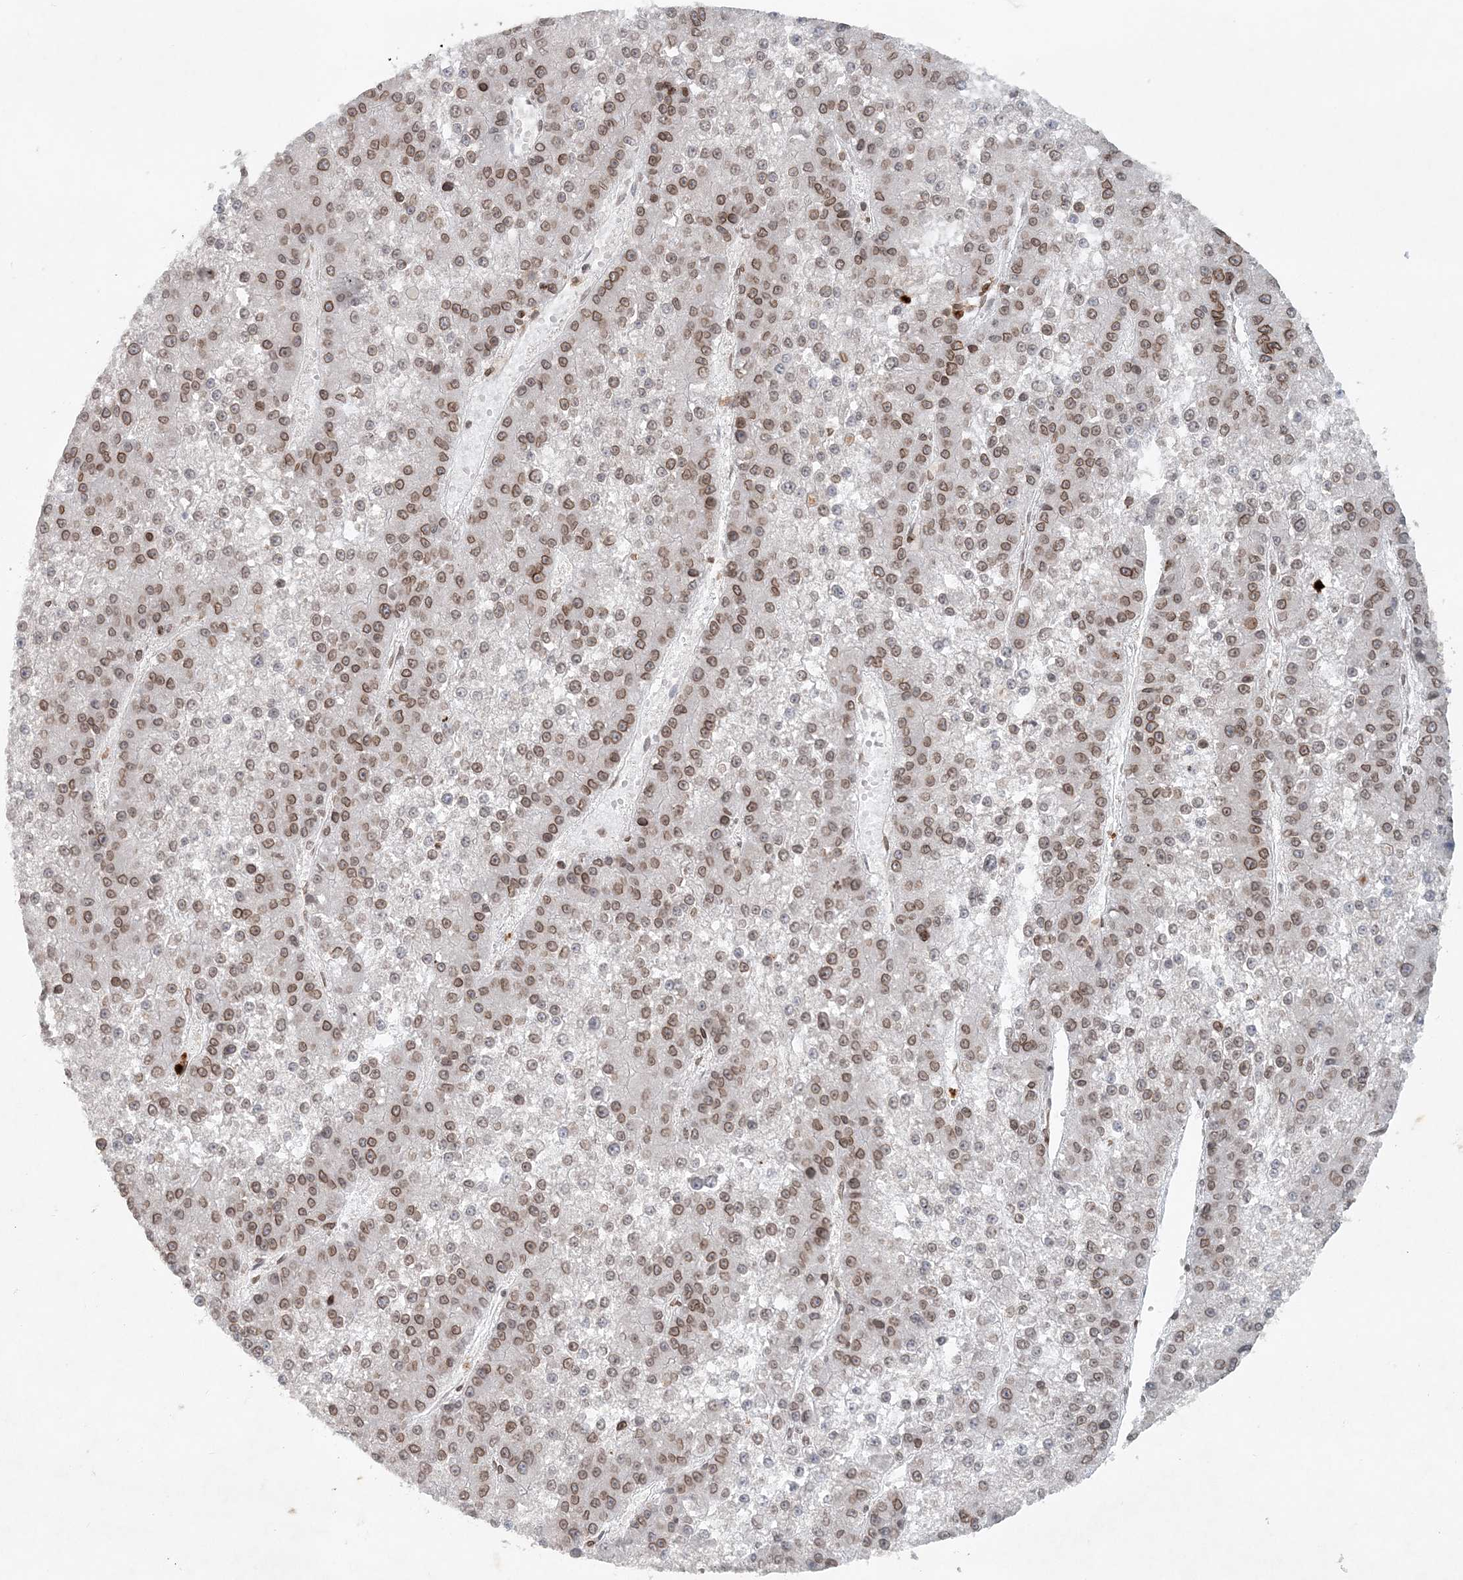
{"staining": {"intensity": "moderate", "quantity": ">75%", "location": "nuclear"}, "tissue": "liver cancer", "cell_type": "Tumor cells", "image_type": "cancer", "snomed": [{"axis": "morphology", "description": "Carcinoma, Hepatocellular, NOS"}, {"axis": "topography", "description": "Liver"}], "caption": "Tumor cells display medium levels of moderate nuclear staining in approximately >75% of cells in liver hepatocellular carcinoma.", "gene": "NUP54", "patient": {"sex": "female", "age": 73}}